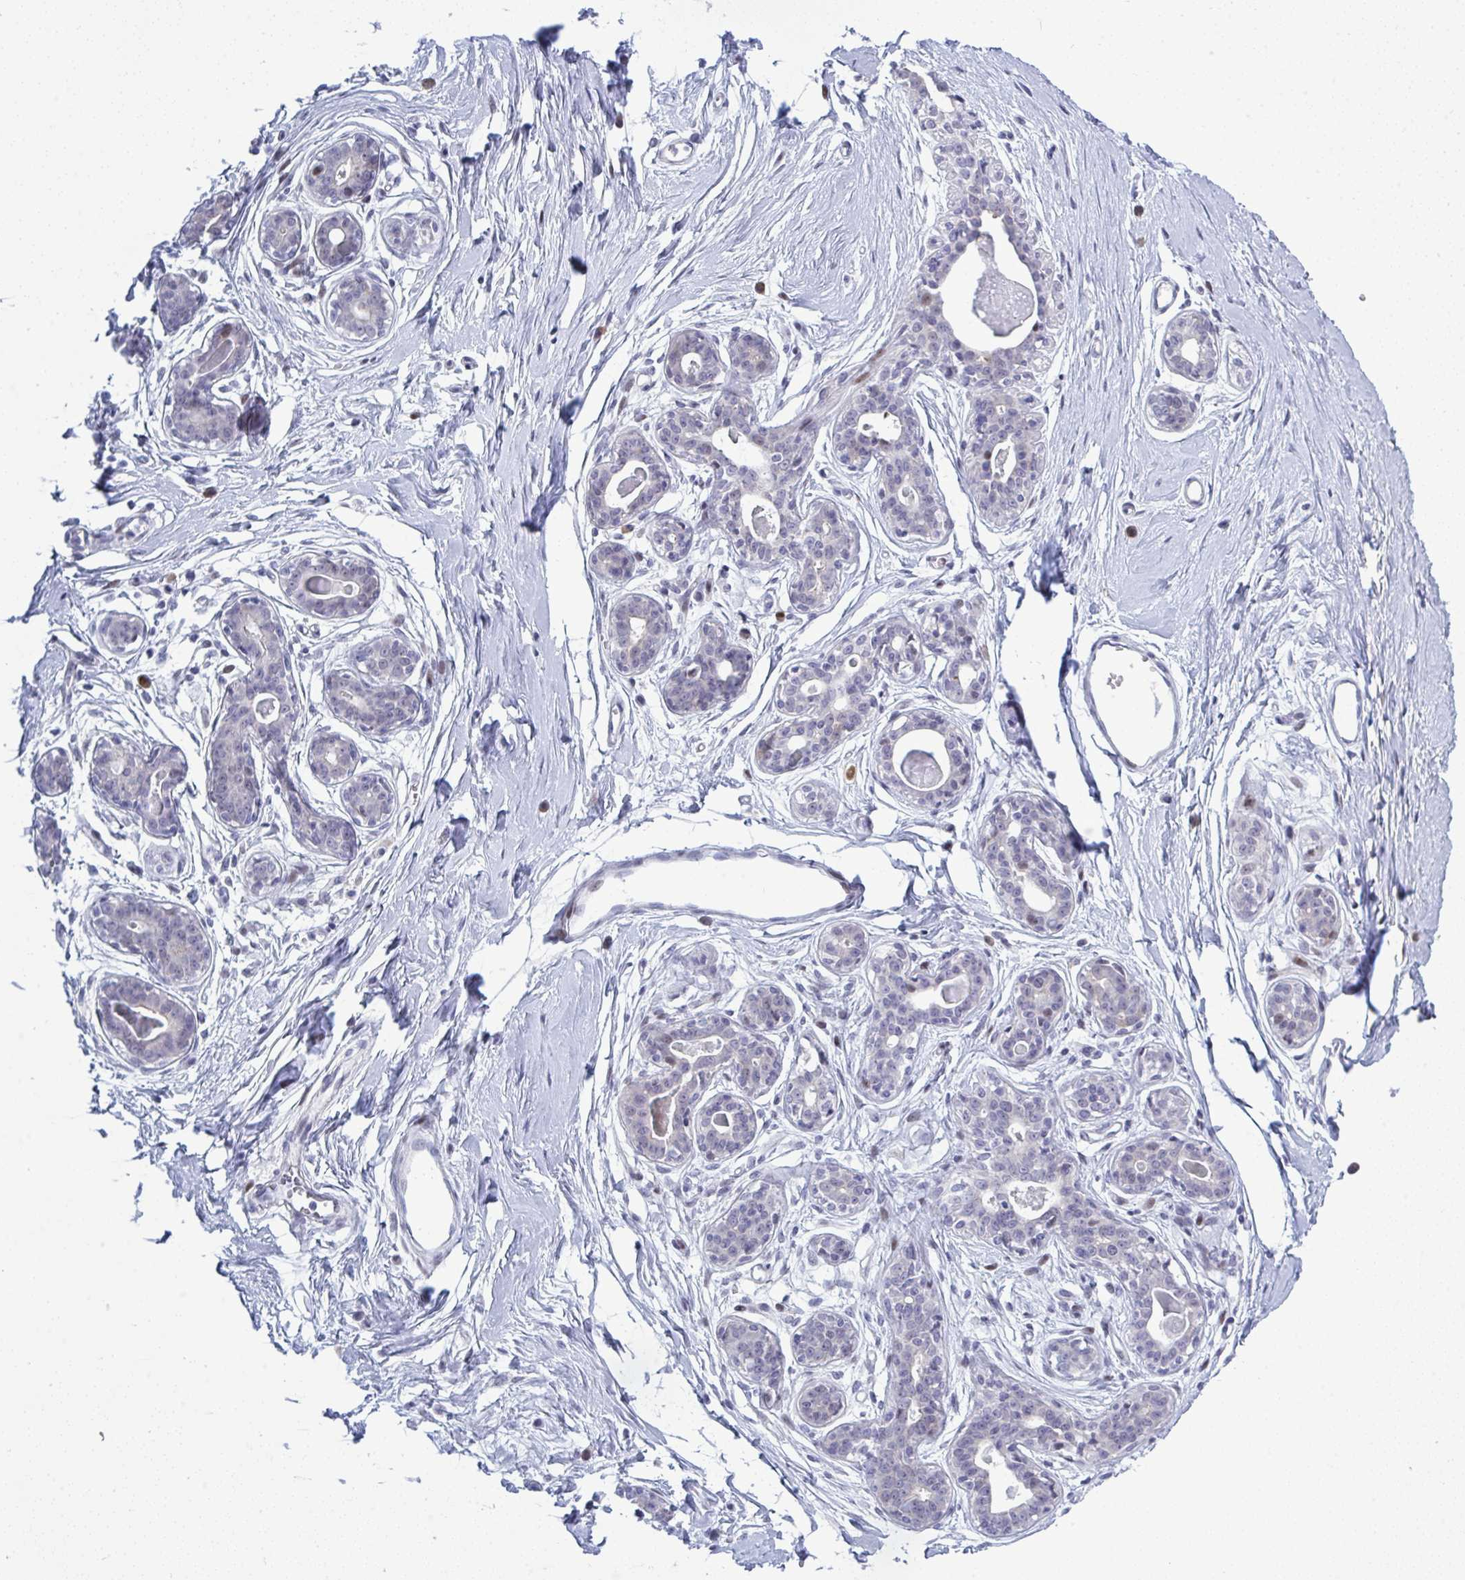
{"staining": {"intensity": "negative", "quantity": "none", "location": "none"}, "tissue": "breast", "cell_type": "Adipocytes", "image_type": "normal", "snomed": [{"axis": "morphology", "description": "Normal tissue, NOS"}, {"axis": "topography", "description": "Breast"}], "caption": "Immunohistochemical staining of unremarkable human breast displays no significant staining in adipocytes.", "gene": "TAB1", "patient": {"sex": "female", "age": 45}}